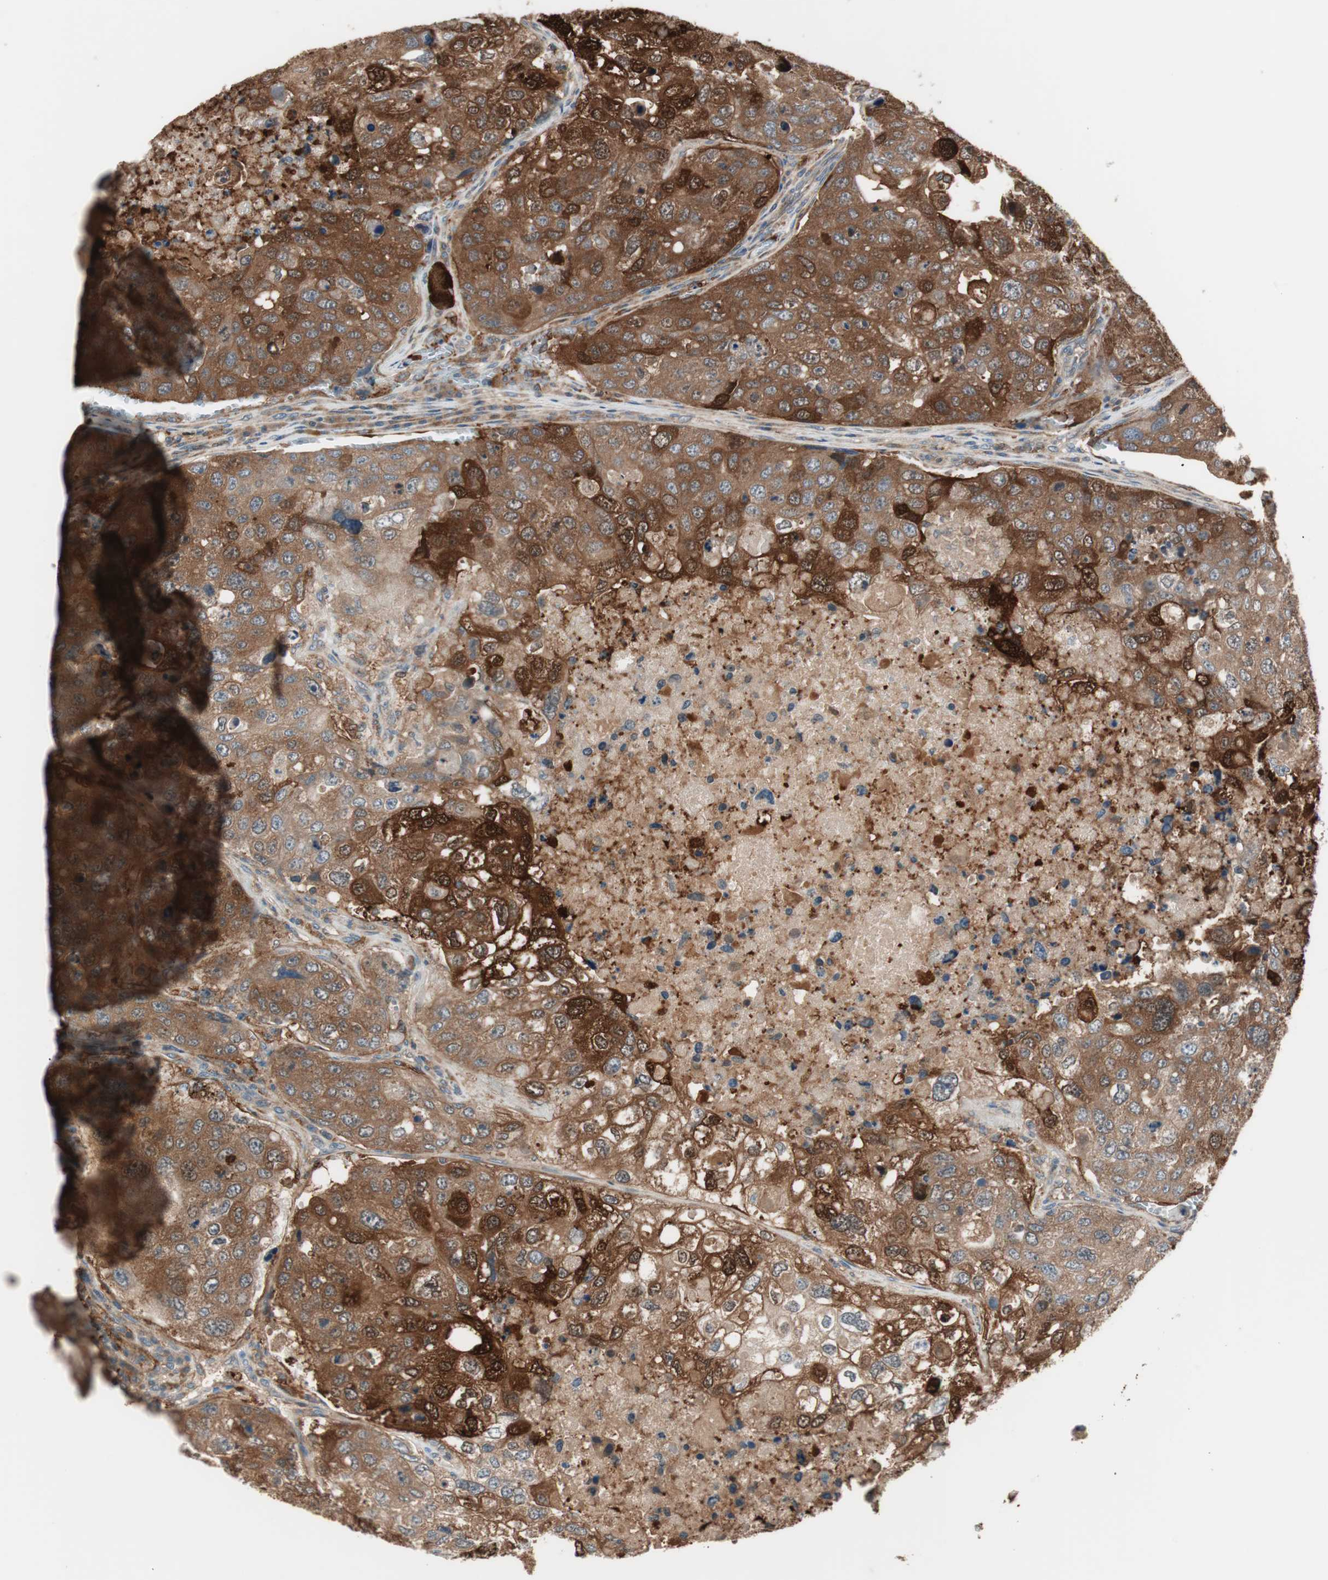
{"staining": {"intensity": "strong", "quantity": ">75%", "location": "cytoplasmic/membranous"}, "tissue": "urothelial cancer", "cell_type": "Tumor cells", "image_type": "cancer", "snomed": [{"axis": "morphology", "description": "Urothelial carcinoma, High grade"}, {"axis": "topography", "description": "Lymph node"}, {"axis": "topography", "description": "Urinary bladder"}], "caption": "Immunohistochemical staining of urothelial carcinoma (high-grade) reveals high levels of strong cytoplasmic/membranous protein expression in about >75% of tumor cells.", "gene": "STAB1", "patient": {"sex": "male", "age": 51}}